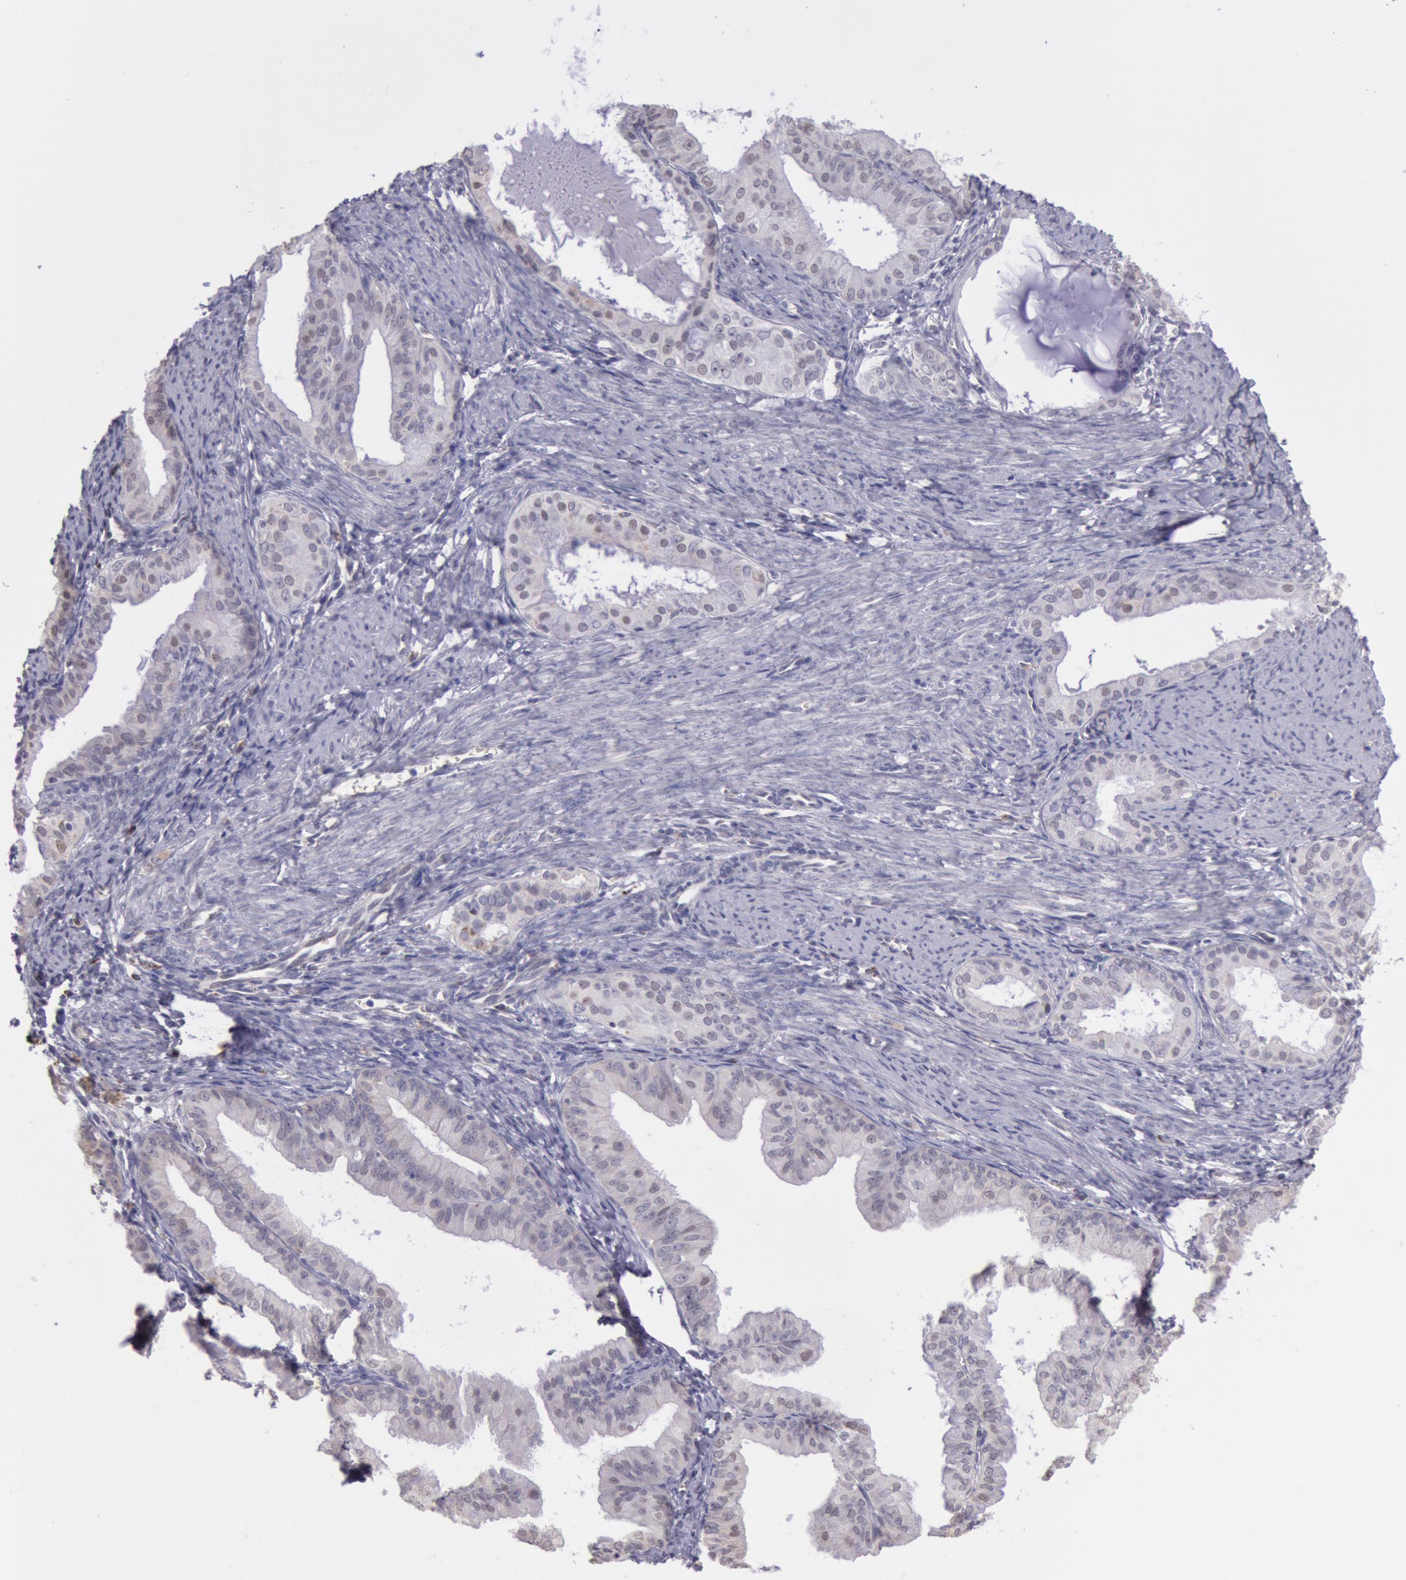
{"staining": {"intensity": "weak", "quantity": "25%-75%", "location": "cytoplasmic/membranous,nuclear"}, "tissue": "endometrial cancer", "cell_type": "Tumor cells", "image_type": "cancer", "snomed": [{"axis": "morphology", "description": "Adenocarcinoma, NOS"}, {"axis": "topography", "description": "Endometrium"}], "caption": "The image shows immunohistochemical staining of endometrial adenocarcinoma. There is weak cytoplasmic/membranous and nuclear staining is seen in approximately 25%-75% of tumor cells. The staining was performed using DAB, with brown indicating positive protein expression. Nuclei are stained blue with hematoxylin.", "gene": "FRMD6", "patient": {"sex": "female", "age": 76}}